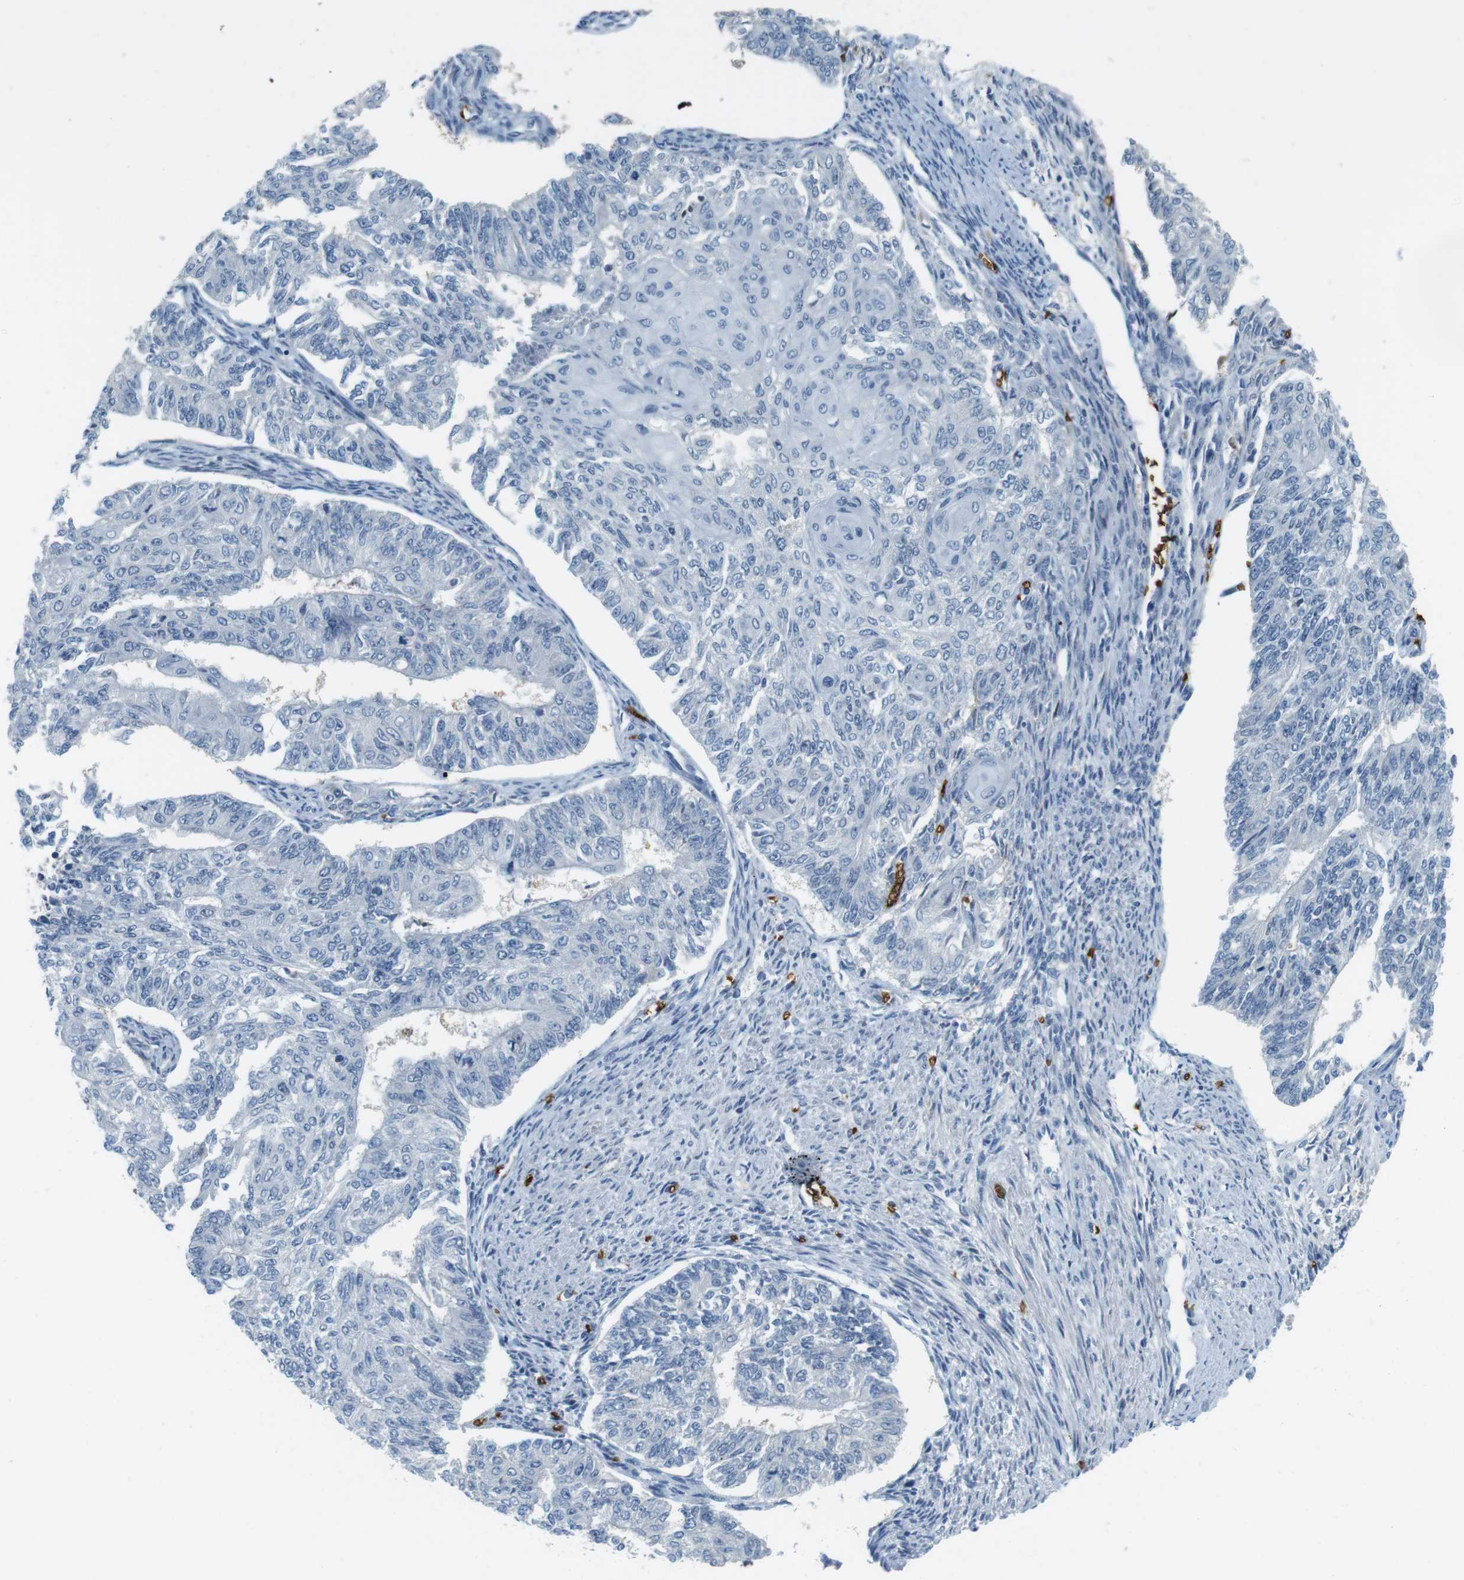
{"staining": {"intensity": "negative", "quantity": "none", "location": "none"}, "tissue": "endometrial cancer", "cell_type": "Tumor cells", "image_type": "cancer", "snomed": [{"axis": "morphology", "description": "Adenocarcinoma, NOS"}, {"axis": "topography", "description": "Endometrium"}], "caption": "Endometrial cancer (adenocarcinoma) stained for a protein using immunohistochemistry reveals no positivity tumor cells.", "gene": "SLC4A1", "patient": {"sex": "female", "age": 32}}